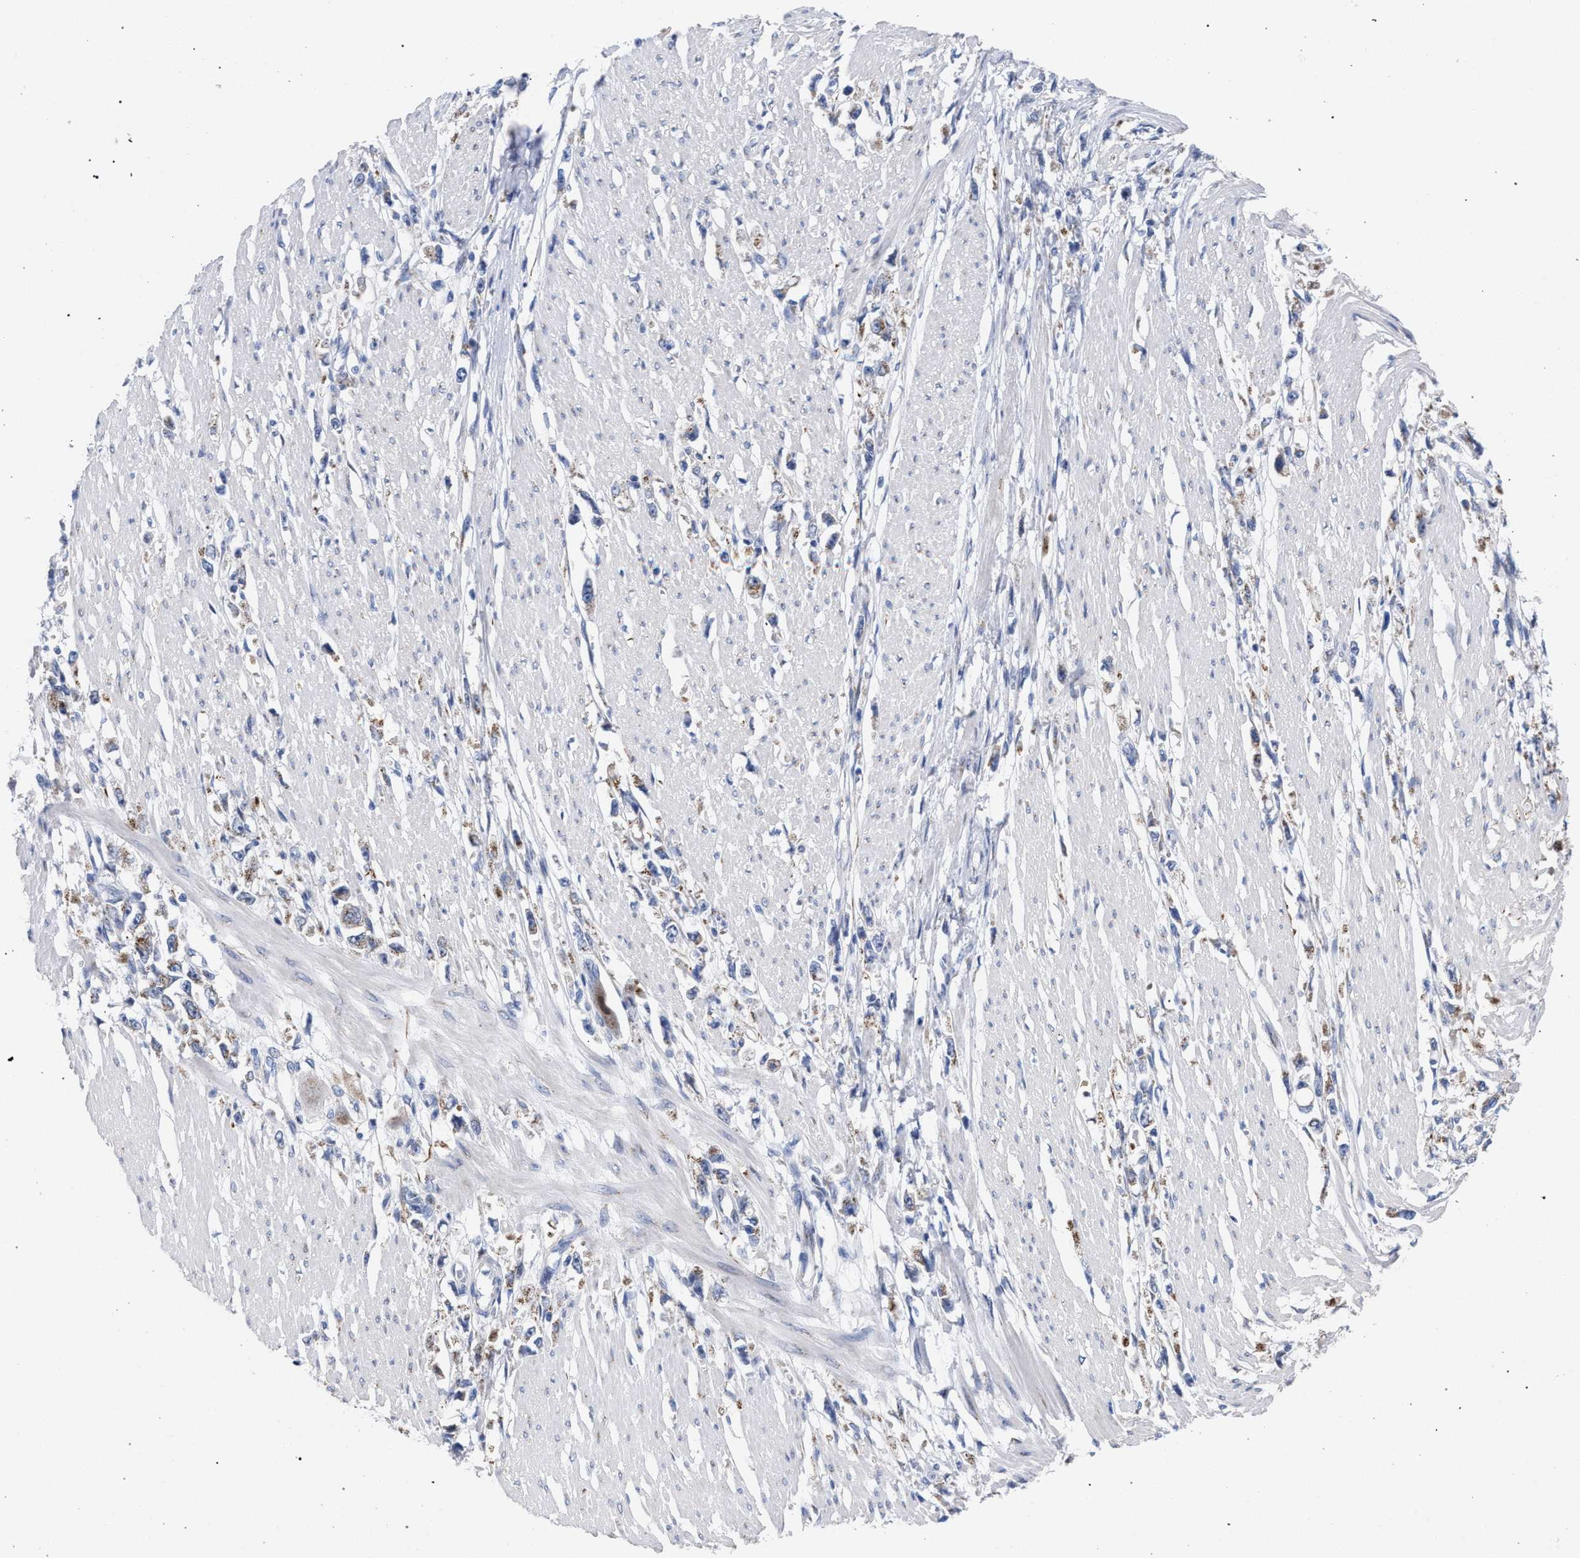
{"staining": {"intensity": "weak", "quantity": "<25%", "location": "cytoplasmic/membranous"}, "tissue": "stomach cancer", "cell_type": "Tumor cells", "image_type": "cancer", "snomed": [{"axis": "morphology", "description": "Adenocarcinoma, NOS"}, {"axis": "topography", "description": "Stomach"}], "caption": "High magnification brightfield microscopy of adenocarcinoma (stomach) stained with DAB (brown) and counterstained with hematoxylin (blue): tumor cells show no significant staining.", "gene": "GOLGA2", "patient": {"sex": "female", "age": 59}}